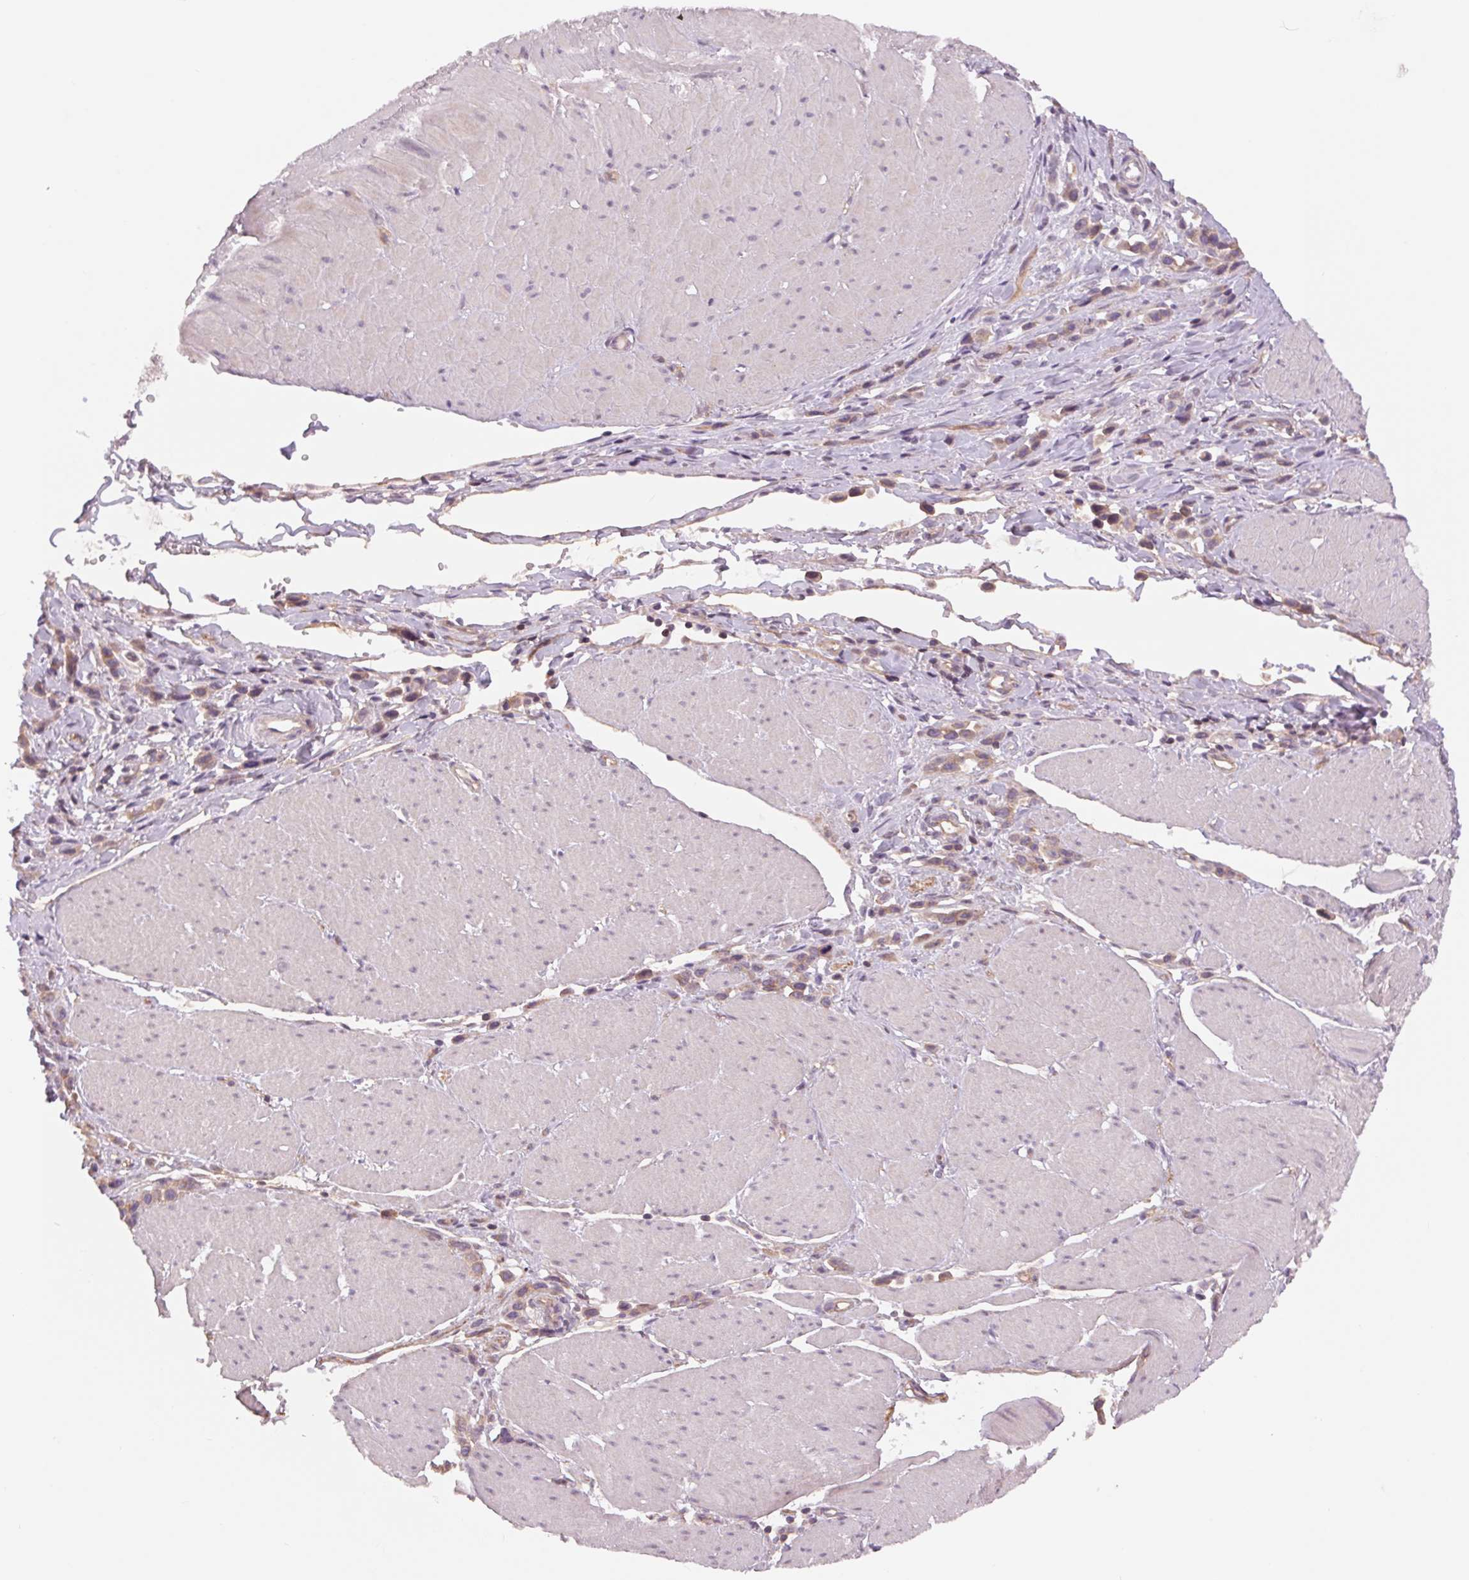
{"staining": {"intensity": "weak", "quantity": "<25%", "location": "cytoplasmic/membranous"}, "tissue": "stomach cancer", "cell_type": "Tumor cells", "image_type": "cancer", "snomed": [{"axis": "morphology", "description": "Adenocarcinoma, NOS"}, {"axis": "topography", "description": "Stomach"}], "caption": "Immunohistochemical staining of human stomach cancer exhibits no significant expression in tumor cells. (Brightfield microscopy of DAB immunohistochemistry (IHC) at high magnification).", "gene": "SH3RF2", "patient": {"sex": "male", "age": 47}}